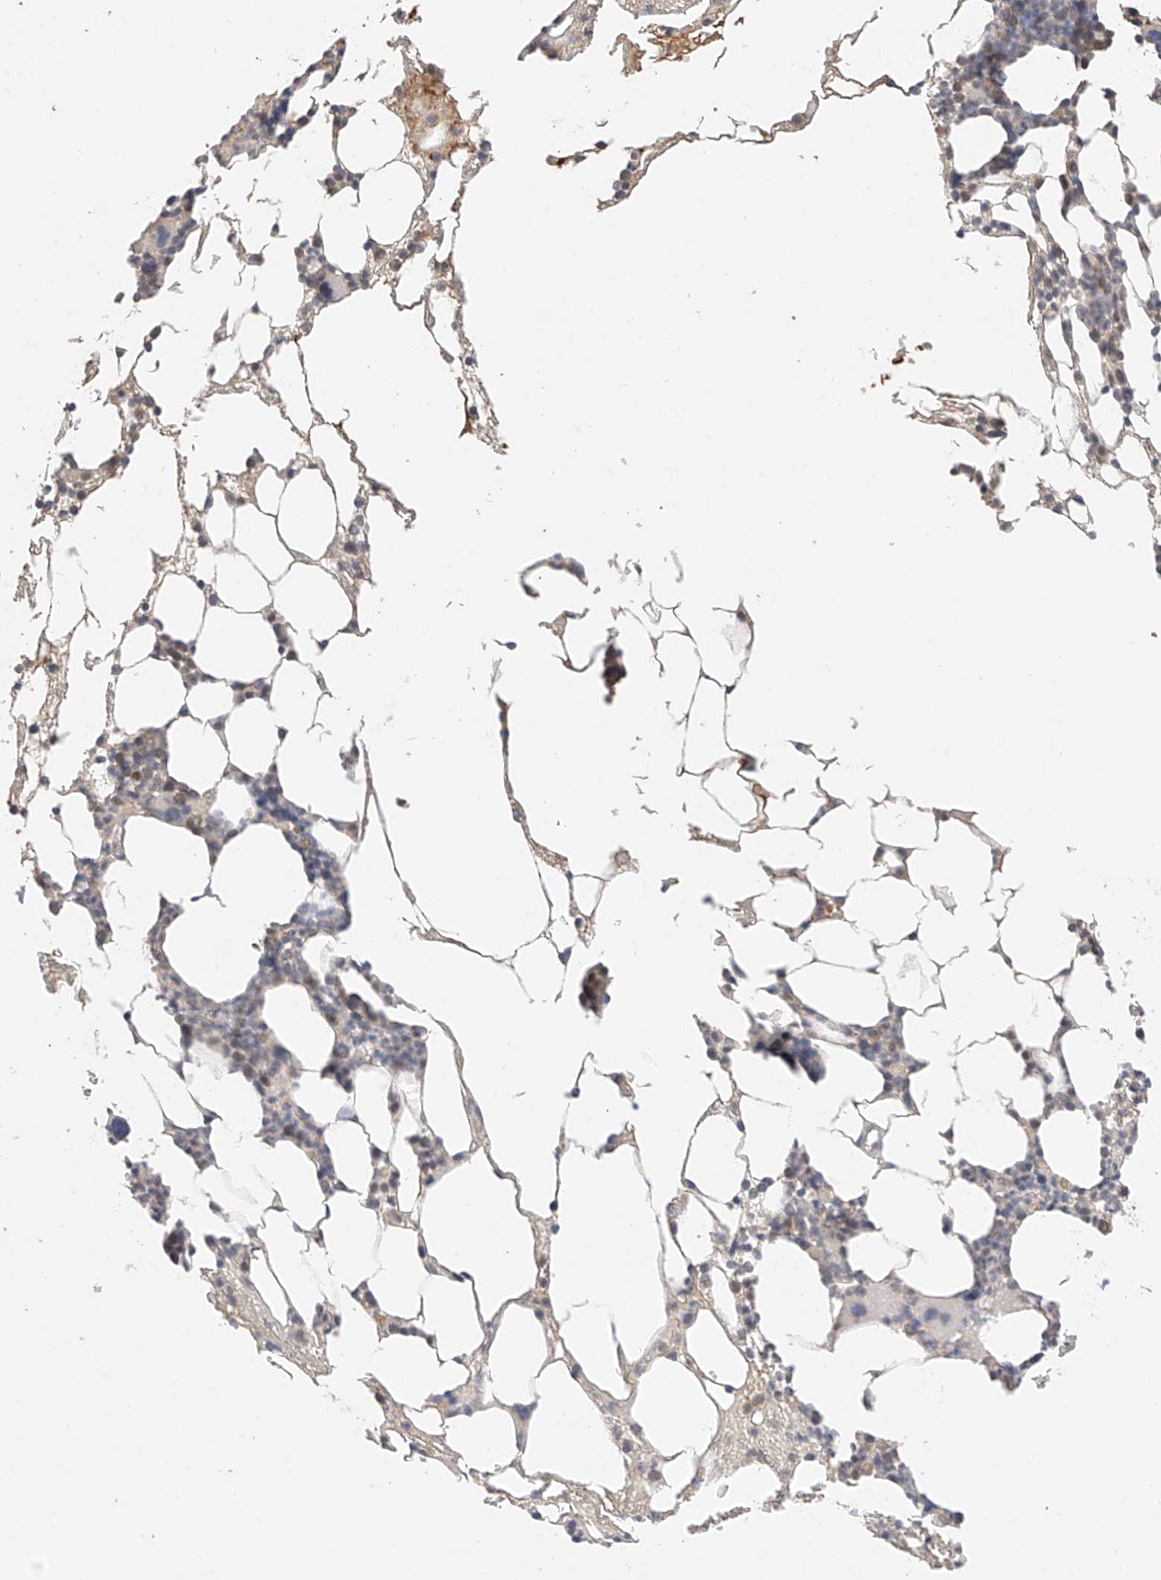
{"staining": {"intensity": "moderate", "quantity": "25%-75%", "location": "cytoplasmic/membranous"}, "tissue": "bone marrow", "cell_type": "Hematopoietic cells", "image_type": "normal", "snomed": [{"axis": "morphology", "description": "Normal tissue, NOS"}, {"axis": "morphology", "description": "Inflammation, NOS"}, {"axis": "topography", "description": "Bone marrow"}], "caption": "Unremarkable bone marrow was stained to show a protein in brown. There is medium levels of moderate cytoplasmic/membranous staining in about 25%-75% of hematopoietic cells. The staining was performed using DAB to visualize the protein expression in brown, while the nuclei were stained in blue with hematoxylin (Magnification: 20x).", "gene": "IL22RA2", "patient": {"sex": "female", "age": 78}}